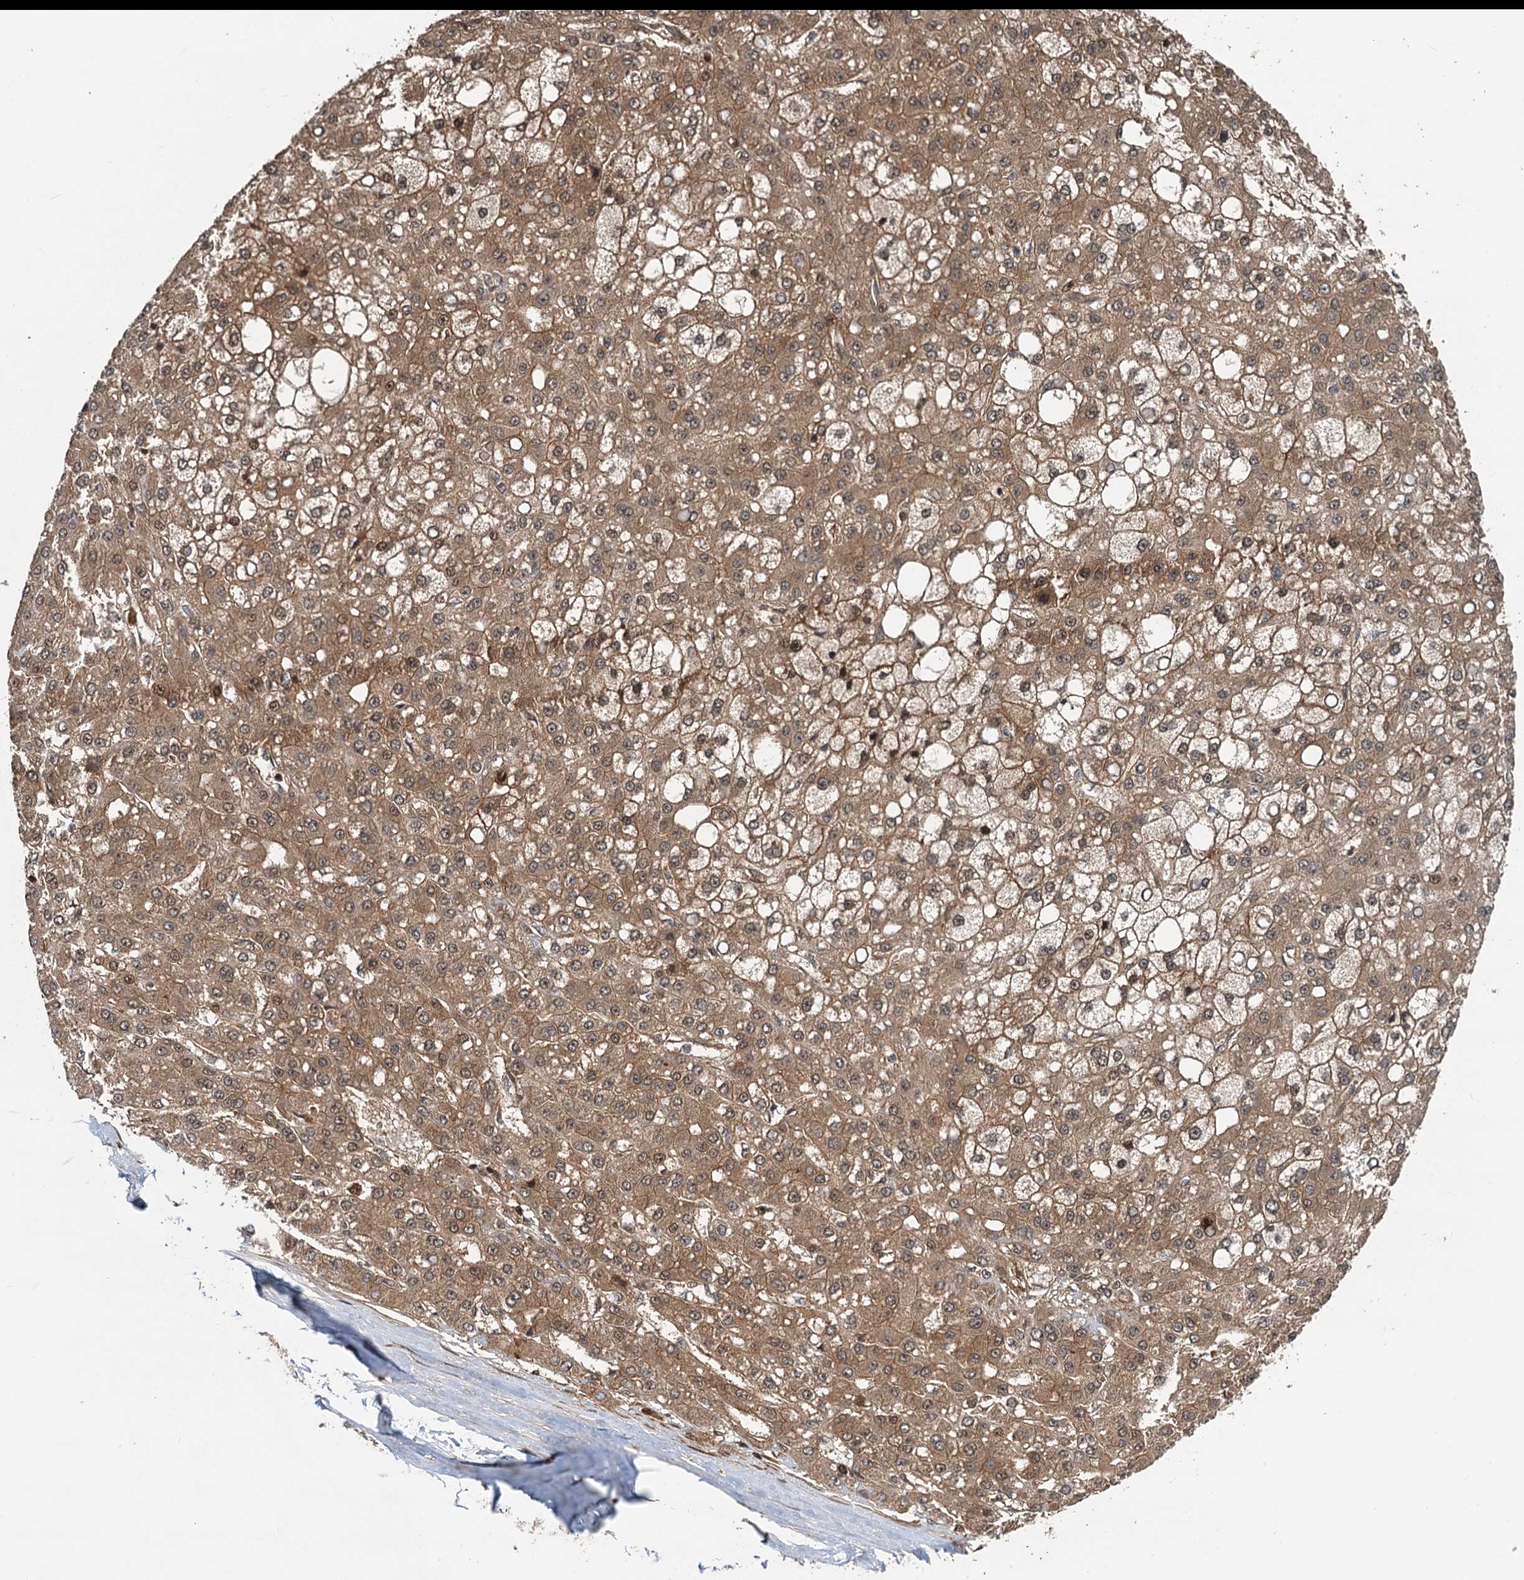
{"staining": {"intensity": "moderate", "quantity": ">75%", "location": "cytoplasmic/membranous,nuclear"}, "tissue": "liver cancer", "cell_type": "Tumor cells", "image_type": "cancer", "snomed": [{"axis": "morphology", "description": "Carcinoma, Hepatocellular, NOS"}, {"axis": "topography", "description": "Liver"}], "caption": "Immunohistochemistry (IHC) staining of liver cancer, which shows medium levels of moderate cytoplasmic/membranous and nuclear staining in approximately >75% of tumor cells indicating moderate cytoplasmic/membranous and nuclear protein staining. The staining was performed using DAB (3,3'-diaminobenzidine) (brown) for protein detection and nuclei were counterstained in hematoxylin (blue).", "gene": "STUB1", "patient": {"sex": "male", "age": 67}}